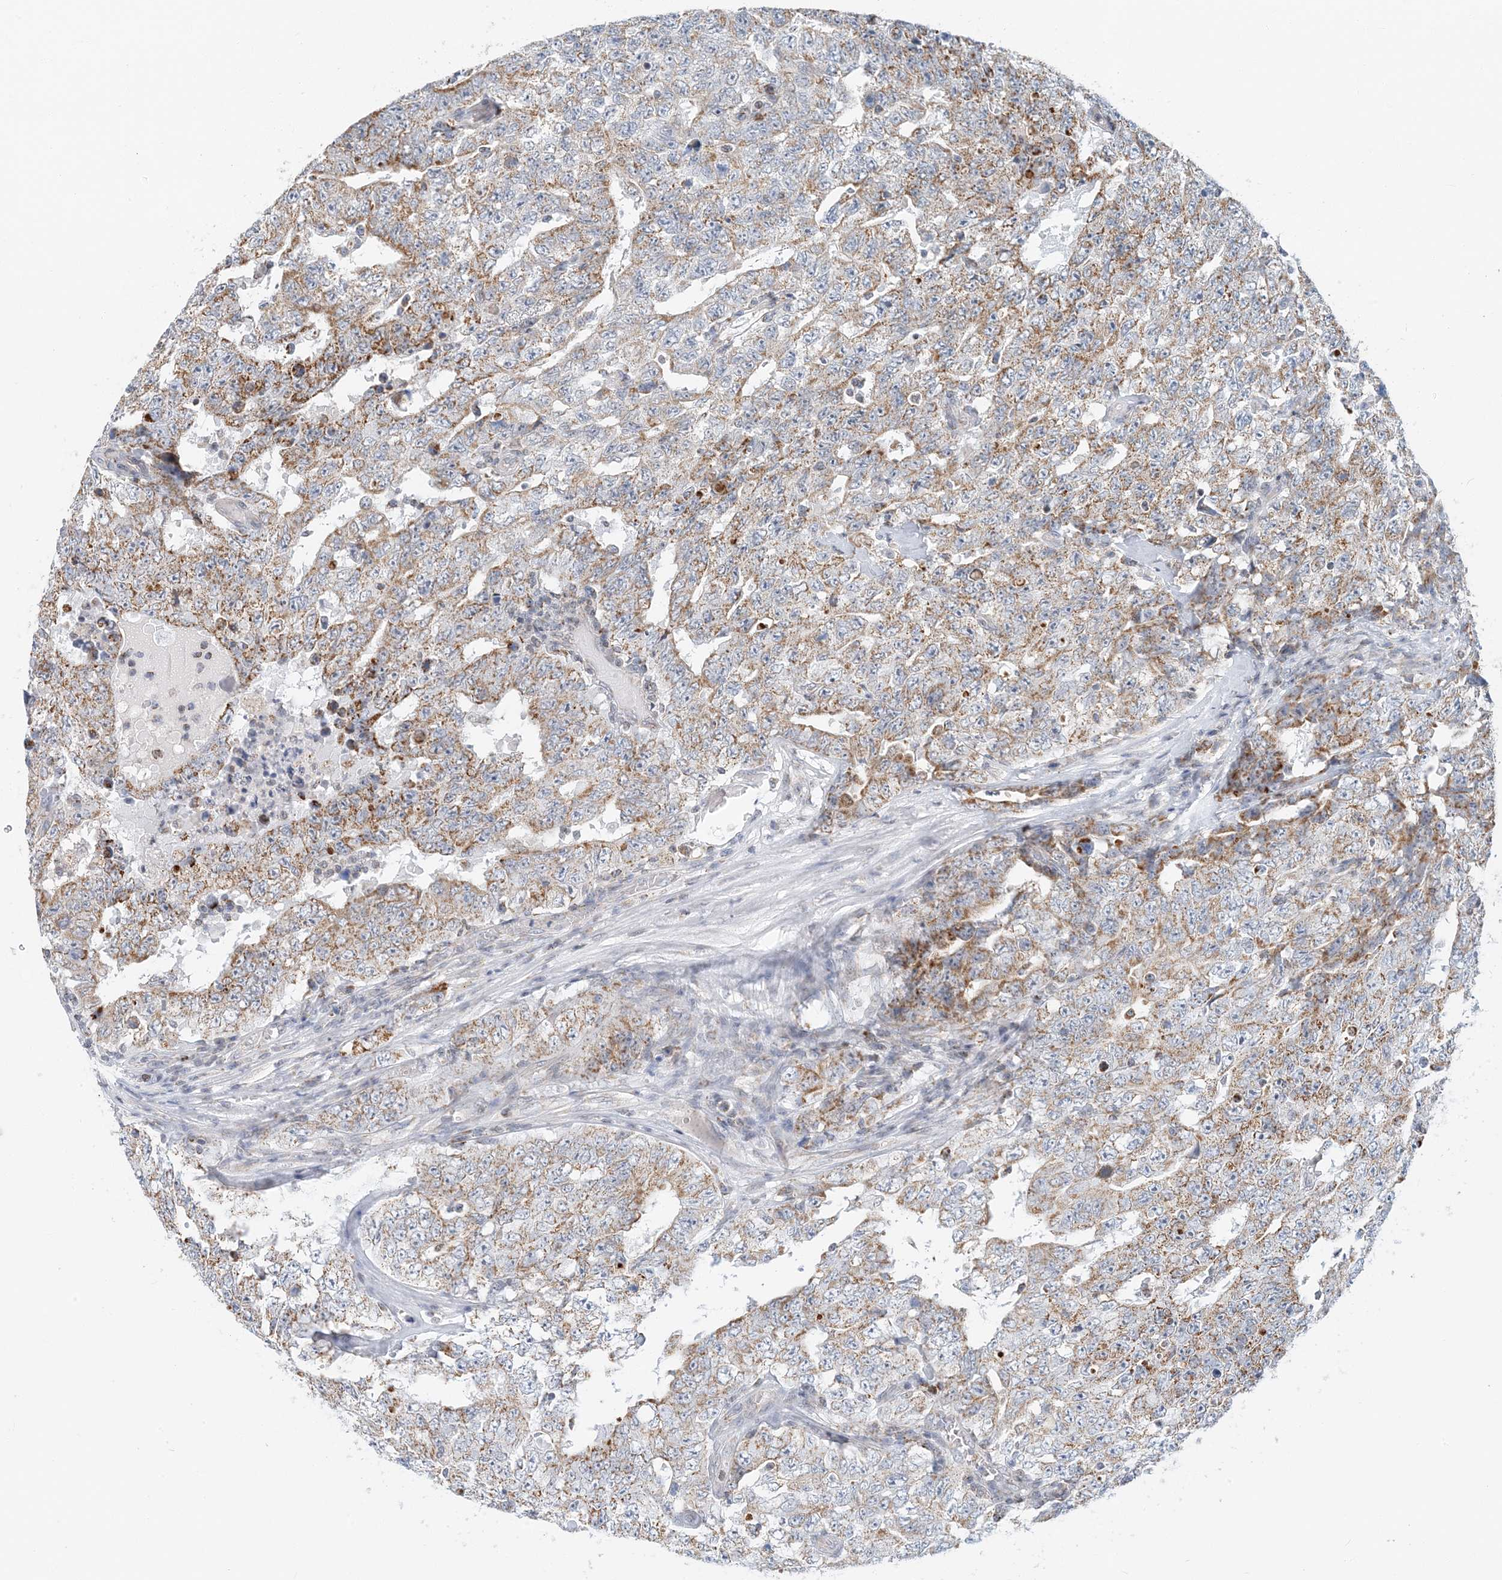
{"staining": {"intensity": "weak", "quantity": "25%-75%", "location": "cytoplasmic/membranous"}, "tissue": "testis cancer", "cell_type": "Tumor cells", "image_type": "cancer", "snomed": [{"axis": "morphology", "description": "Carcinoma, Embryonal, NOS"}, {"axis": "topography", "description": "Testis"}], "caption": "This histopathology image reveals immunohistochemistry staining of human testis embryonal carcinoma, with low weak cytoplasmic/membranous staining in approximately 25%-75% of tumor cells.", "gene": "BDH1", "patient": {"sex": "male", "age": 26}}